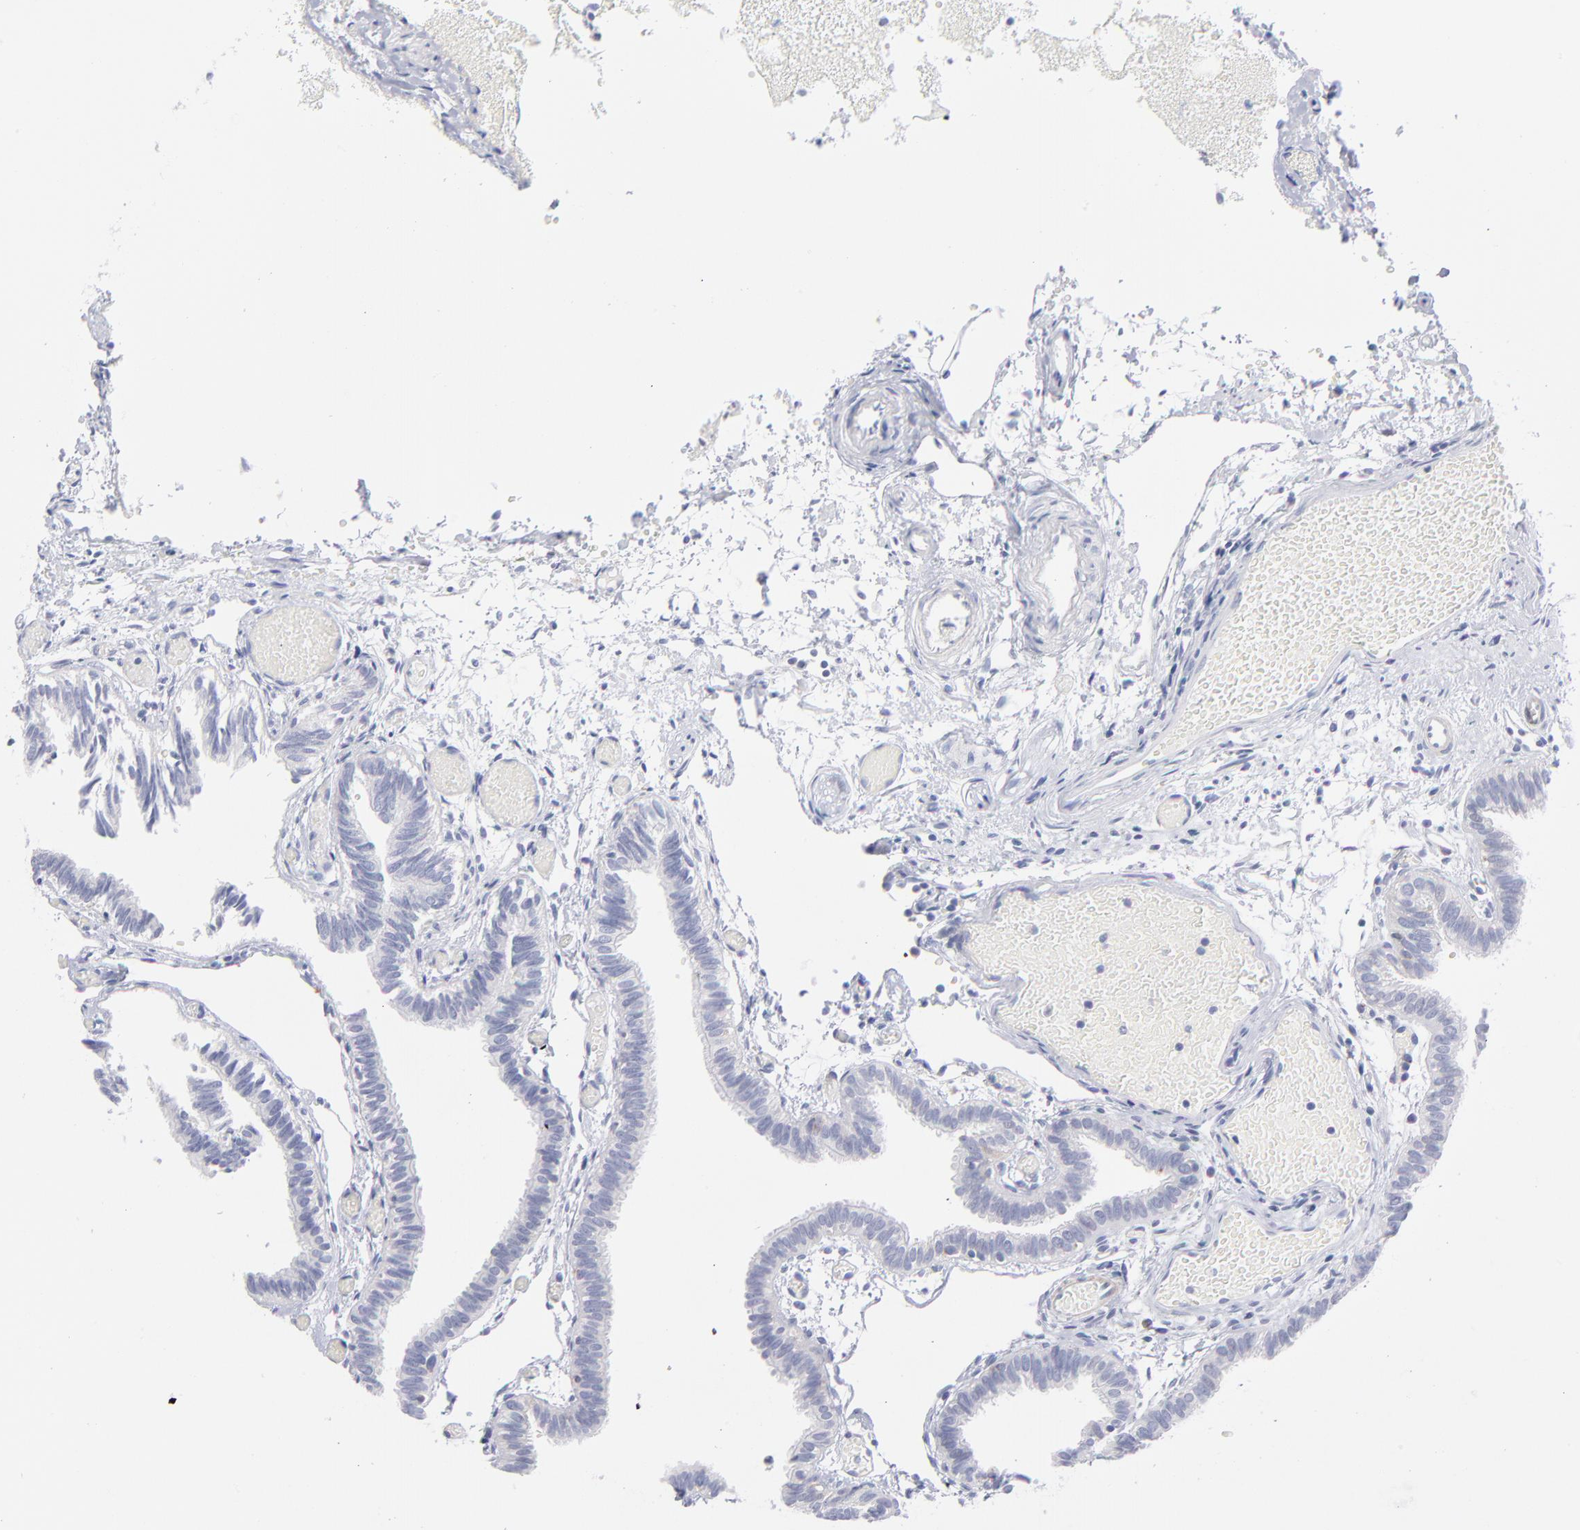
{"staining": {"intensity": "negative", "quantity": "none", "location": "none"}, "tissue": "fallopian tube", "cell_type": "Glandular cells", "image_type": "normal", "snomed": [{"axis": "morphology", "description": "Normal tissue, NOS"}, {"axis": "topography", "description": "Fallopian tube"}], "caption": "A high-resolution micrograph shows IHC staining of normal fallopian tube, which shows no significant positivity in glandular cells. The staining was performed using DAB (3,3'-diaminobenzidine) to visualize the protein expression in brown, while the nuclei were stained in blue with hematoxylin (Magnification: 20x).", "gene": "MTHFD2", "patient": {"sex": "female", "age": 29}}